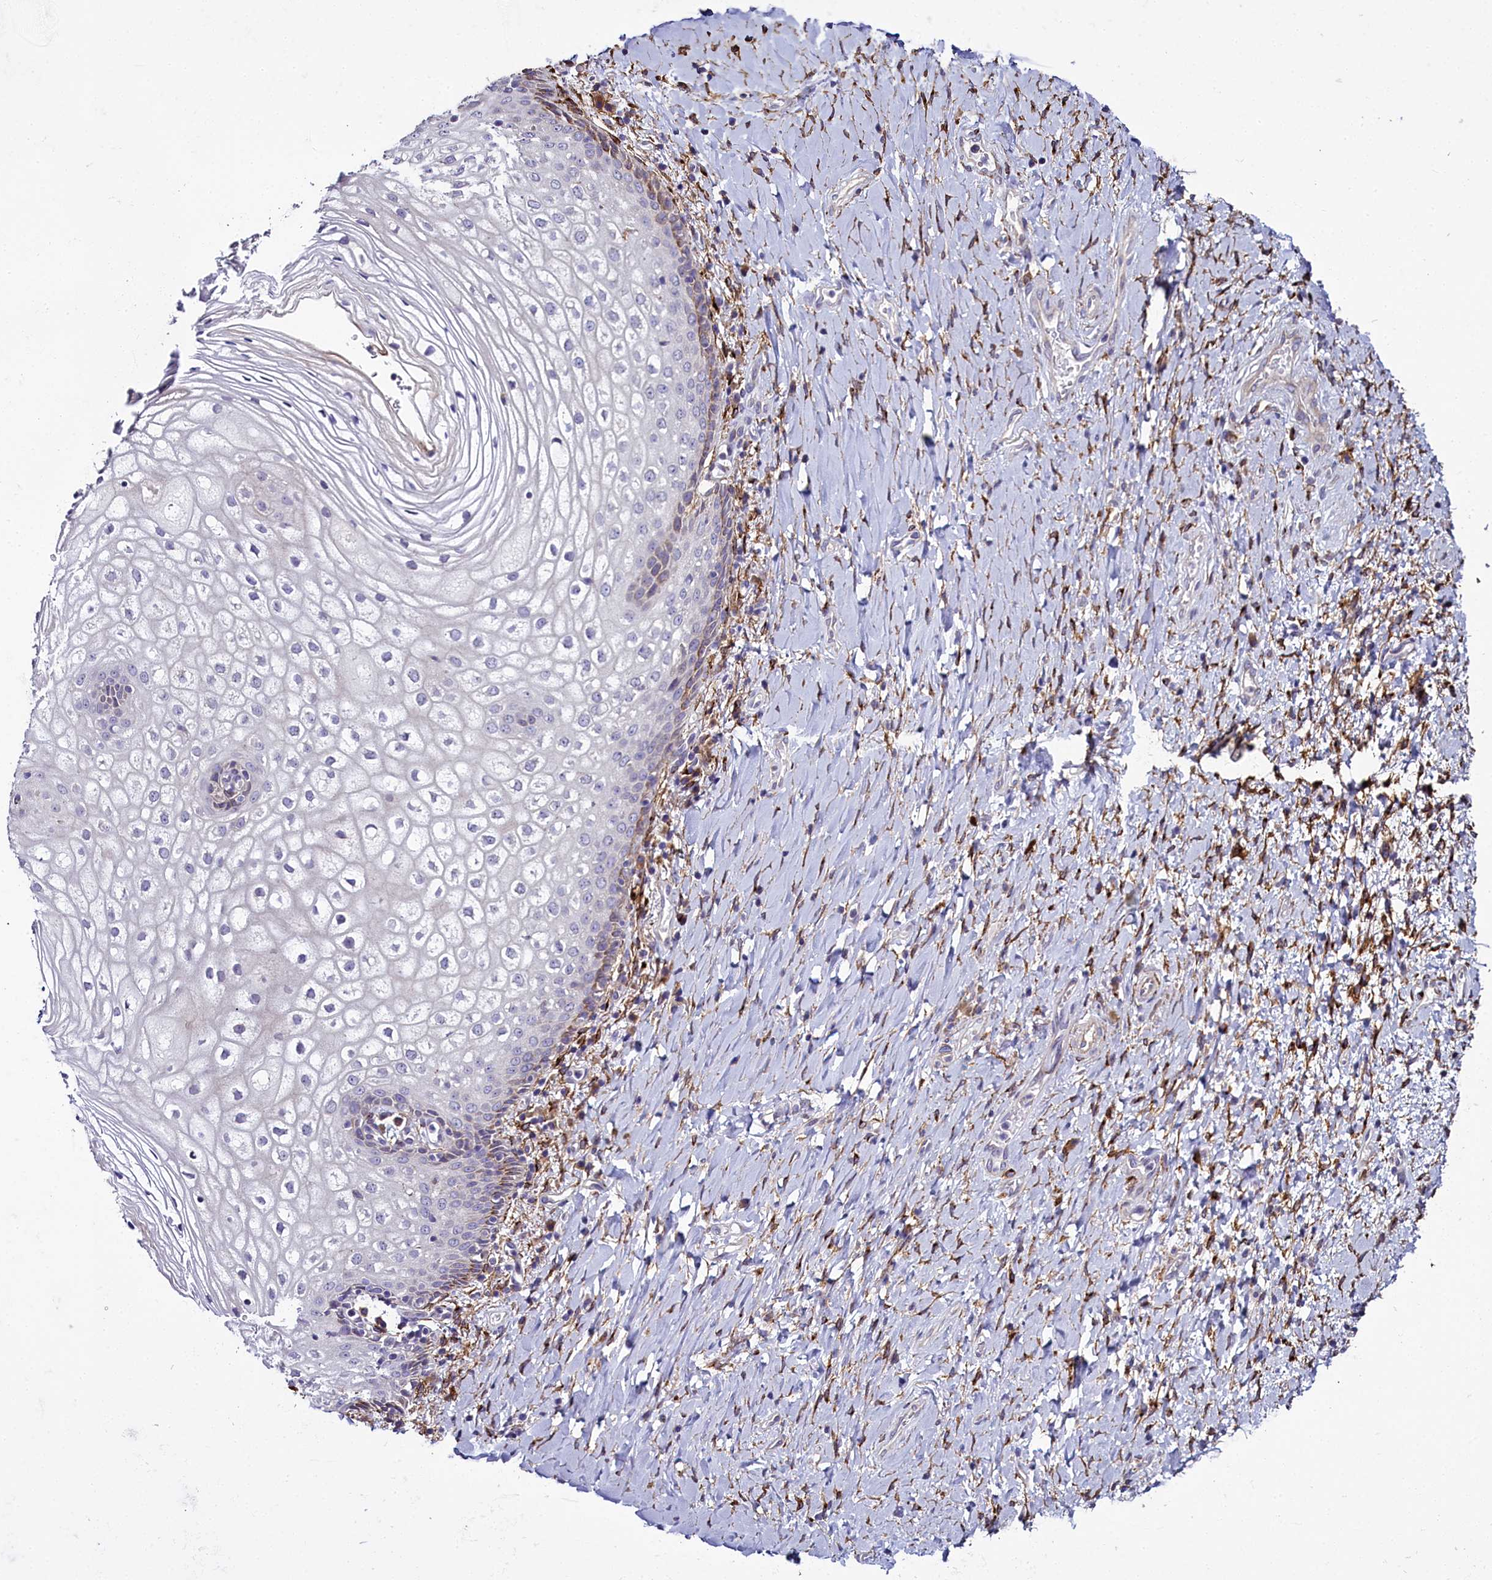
{"staining": {"intensity": "weak", "quantity": "25%-75%", "location": "cytoplasmic/membranous"}, "tissue": "vagina", "cell_type": "Squamous epithelial cells", "image_type": "normal", "snomed": [{"axis": "morphology", "description": "Normal tissue, NOS"}, {"axis": "topography", "description": "Vagina"}], "caption": "Squamous epithelial cells exhibit low levels of weak cytoplasmic/membranous expression in approximately 25%-75% of cells in normal vagina.", "gene": "MRC2", "patient": {"sex": "female", "age": 60}}